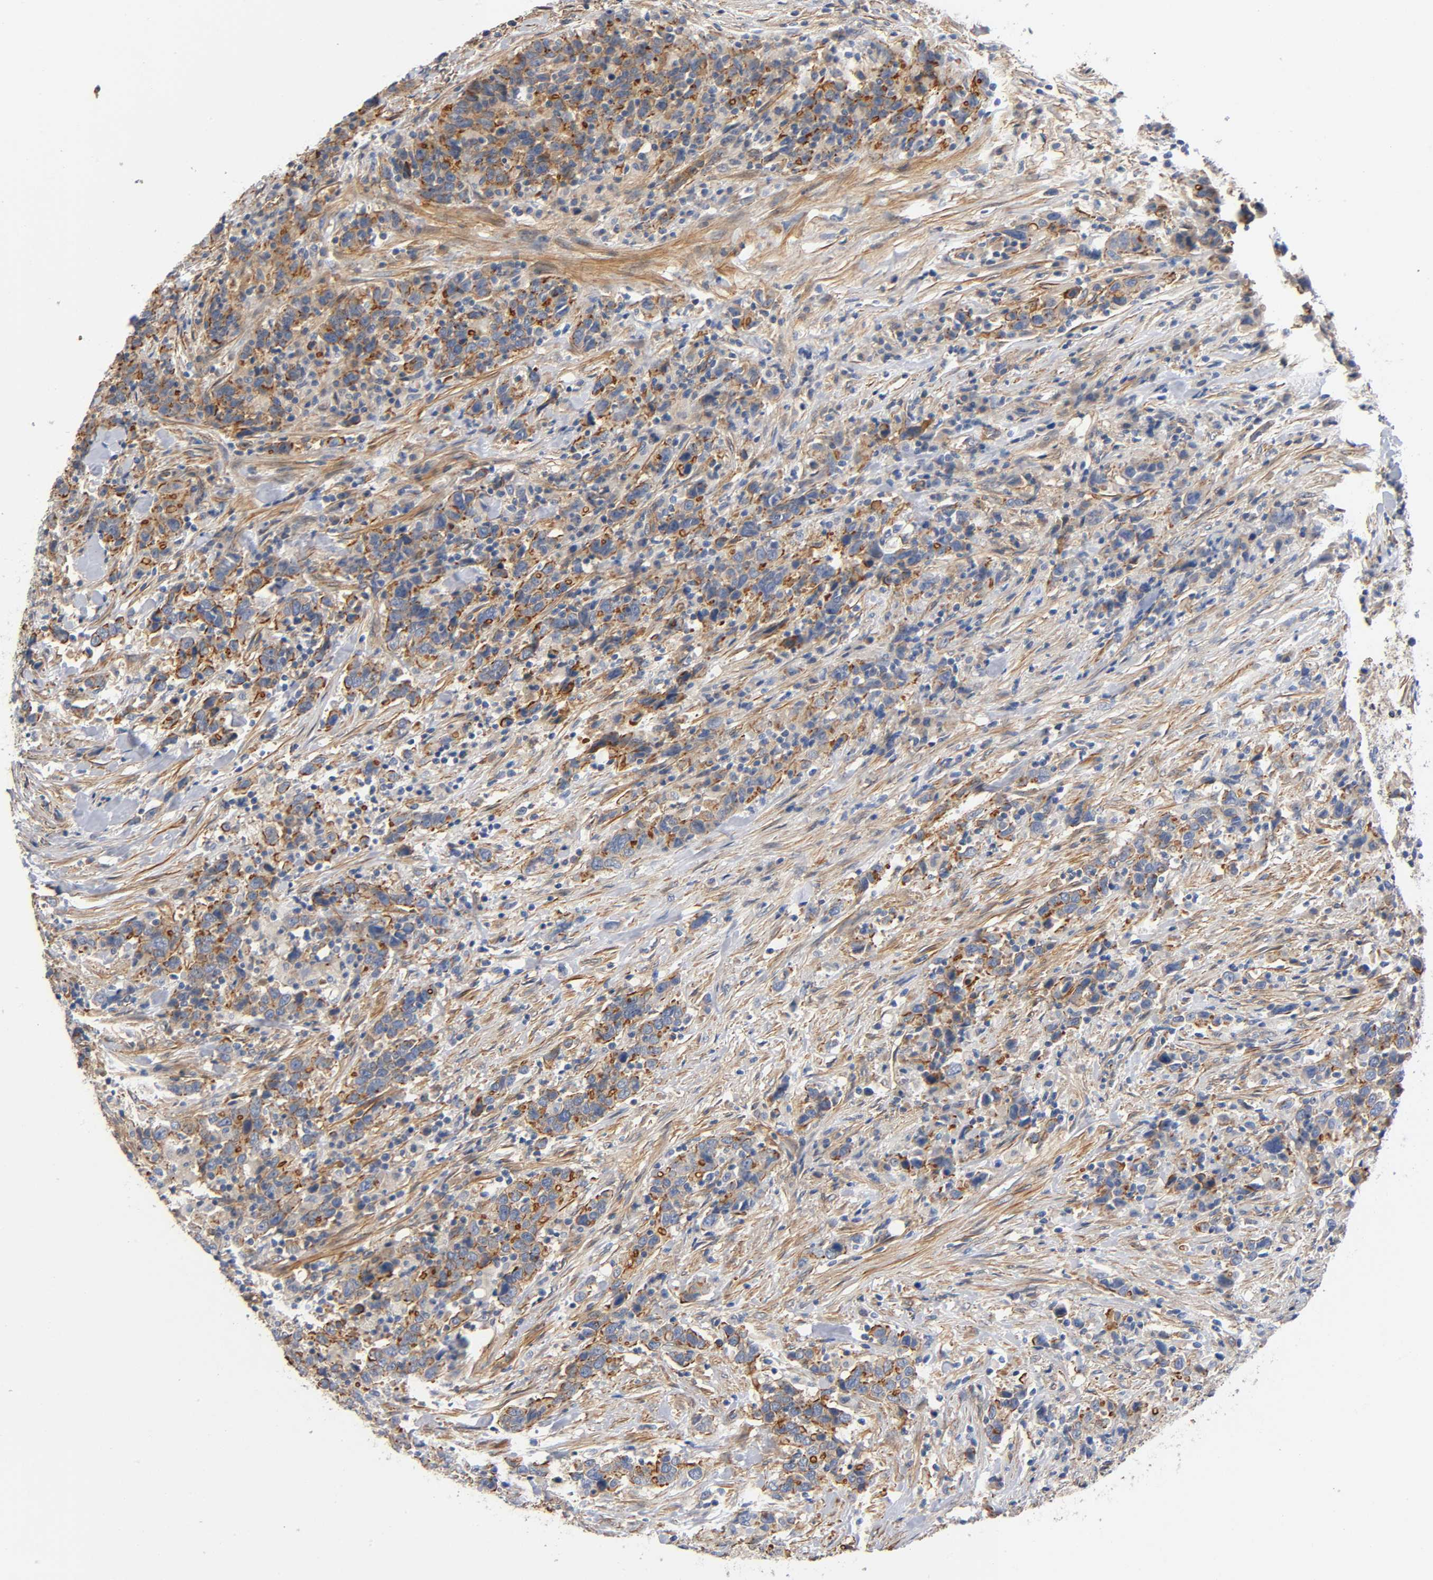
{"staining": {"intensity": "strong", "quantity": "25%-75%", "location": "cytoplasmic/membranous"}, "tissue": "urothelial cancer", "cell_type": "Tumor cells", "image_type": "cancer", "snomed": [{"axis": "morphology", "description": "Urothelial carcinoma, High grade"}, {"axis": "topography", "description": "Urinary bladder"}], "caption": "IHC of urothelial cancer exhibits high levels of strong cytoplasmic/membranous expression in about 25%-75% of tumor cells.", "gene": "MARS1", "patient": {"sex": "male", "age": 61}}